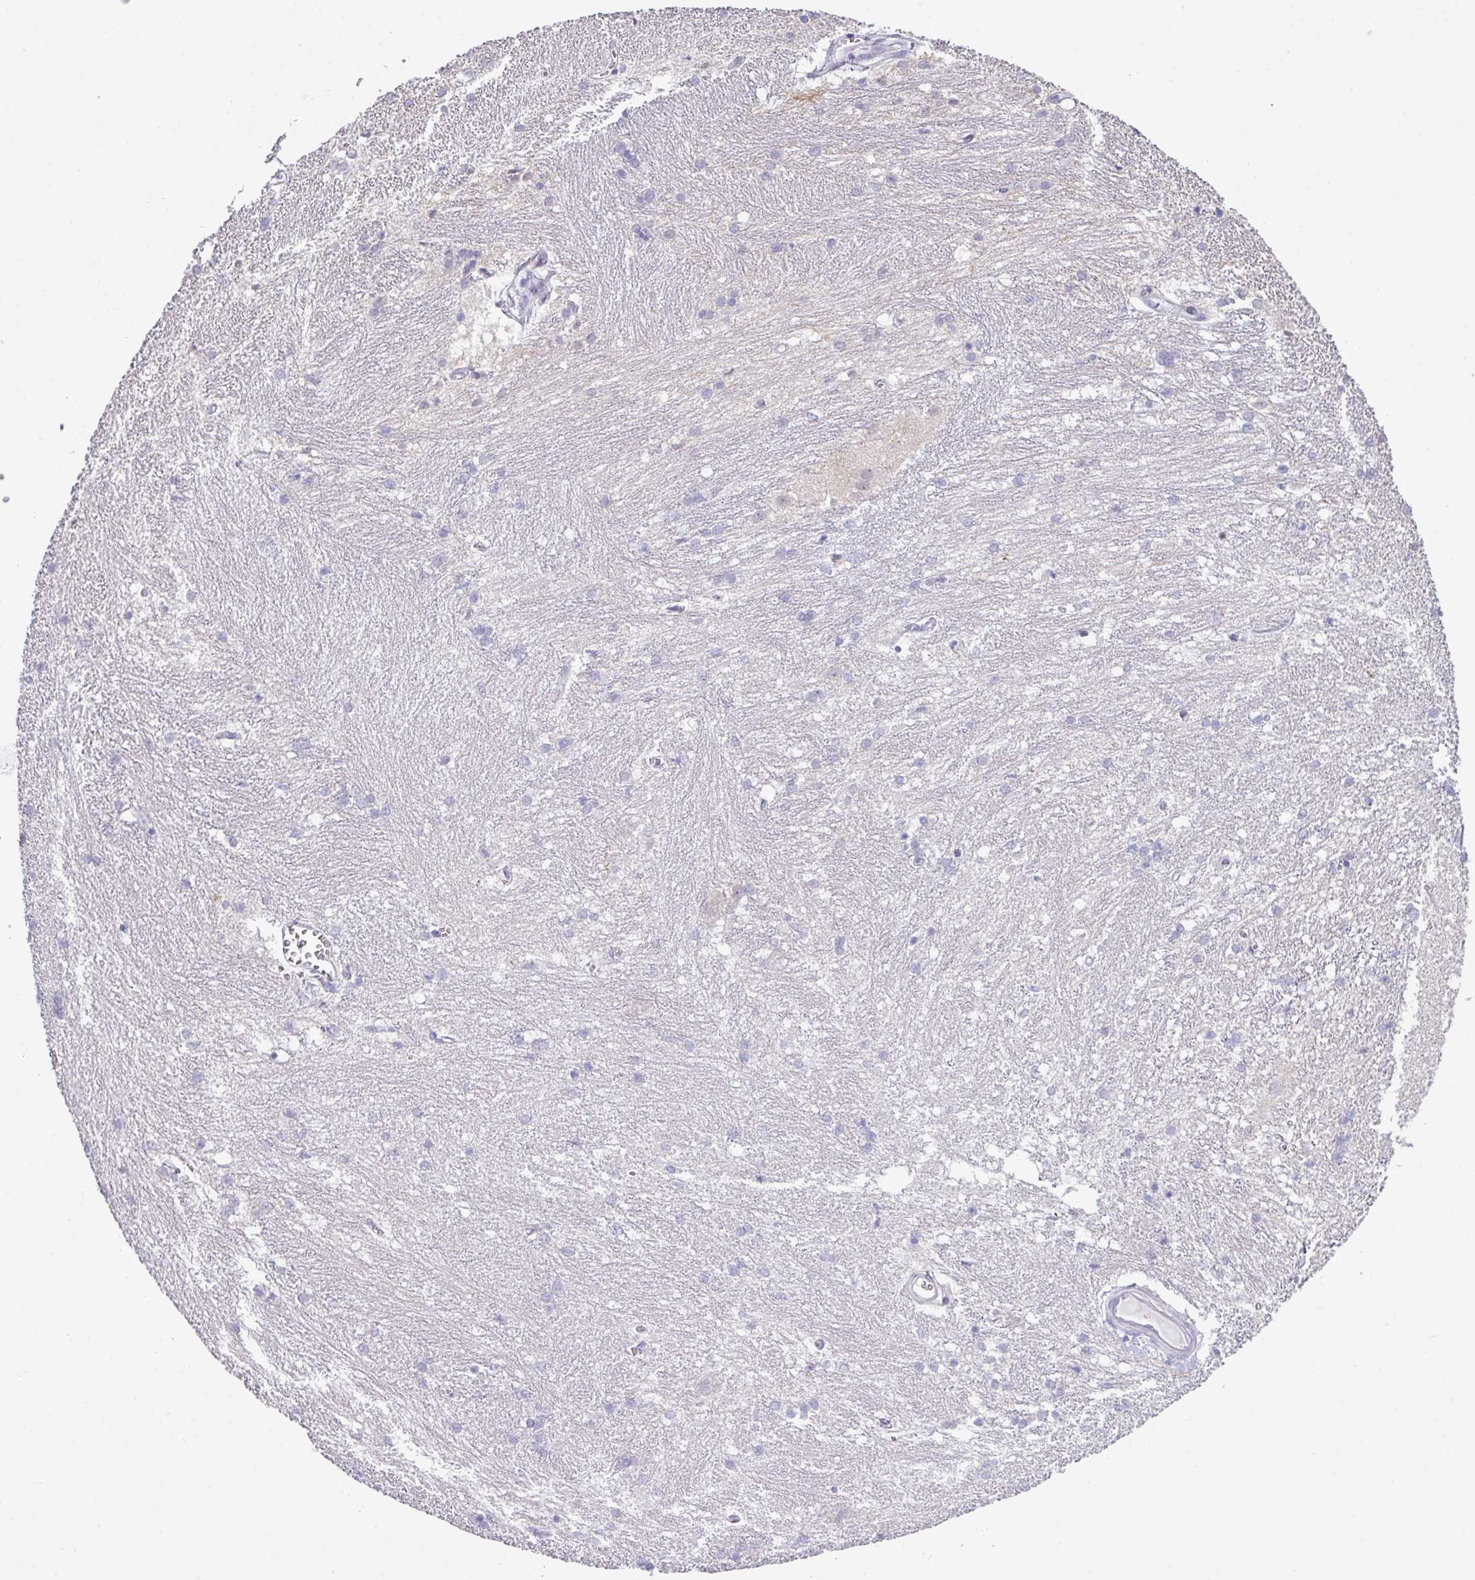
{"staining": {"intensity": "negative", "quantity": "none", "location": "none"}, "tissue": "caudate", "cell_type": "Glial cells", "image_type": "normal", "snomed": [{"axis": "morphology", "description": "Normal tissue, NOS"}, {"axis": "topography", "description": "Lateral ventricle wall"}], "caption": "Micrograph shows no significant protein staining in glial cells of normal caudate.", "gene": "ANKRD13B", "patient": {"sex": "male", "age": 37}}